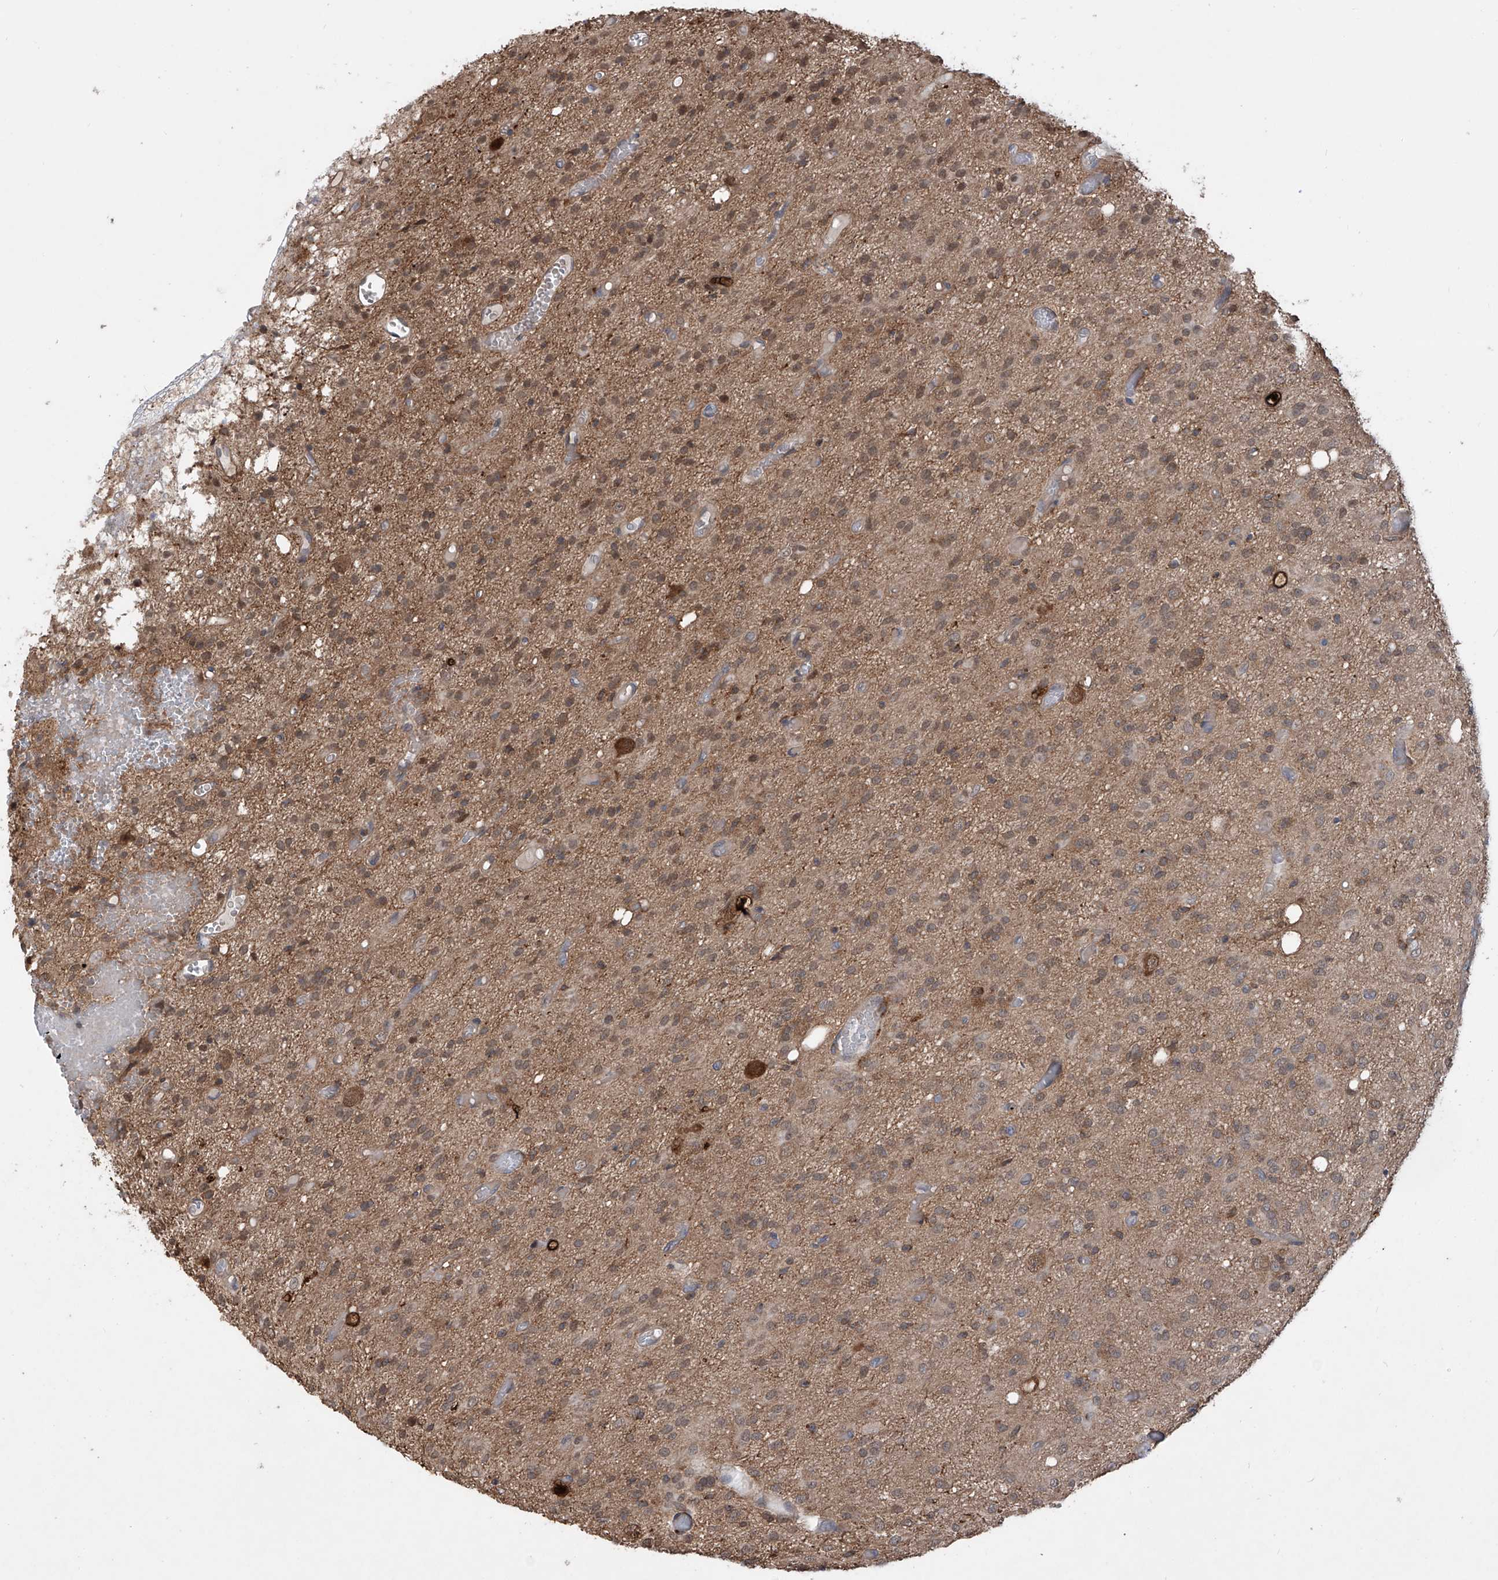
{"staining": {"intensity": "moderate", "quantity": "25%-75%", "location": "cytoplasmic/membranous,nuclear"}, "tissue": "glioma", "cell_type": "Tumor cells", "image_type": "cancer", "snomed": [{"axis": "morphology", "description": "Glioma, malignant, High grade"}, {"axis": "topography", "description": "Brain"}], "caption": "Glioma tissue reveals moderate cytoplasmic/membranous and nuclear positivity in about 25%-75% of tumor cells, visualized by immunohistochemistry. The protein is shown in brown color, while the nuclei are stained blue.", "gene": "HOXC8", "patient": {"sex": "female", "age": 59}}